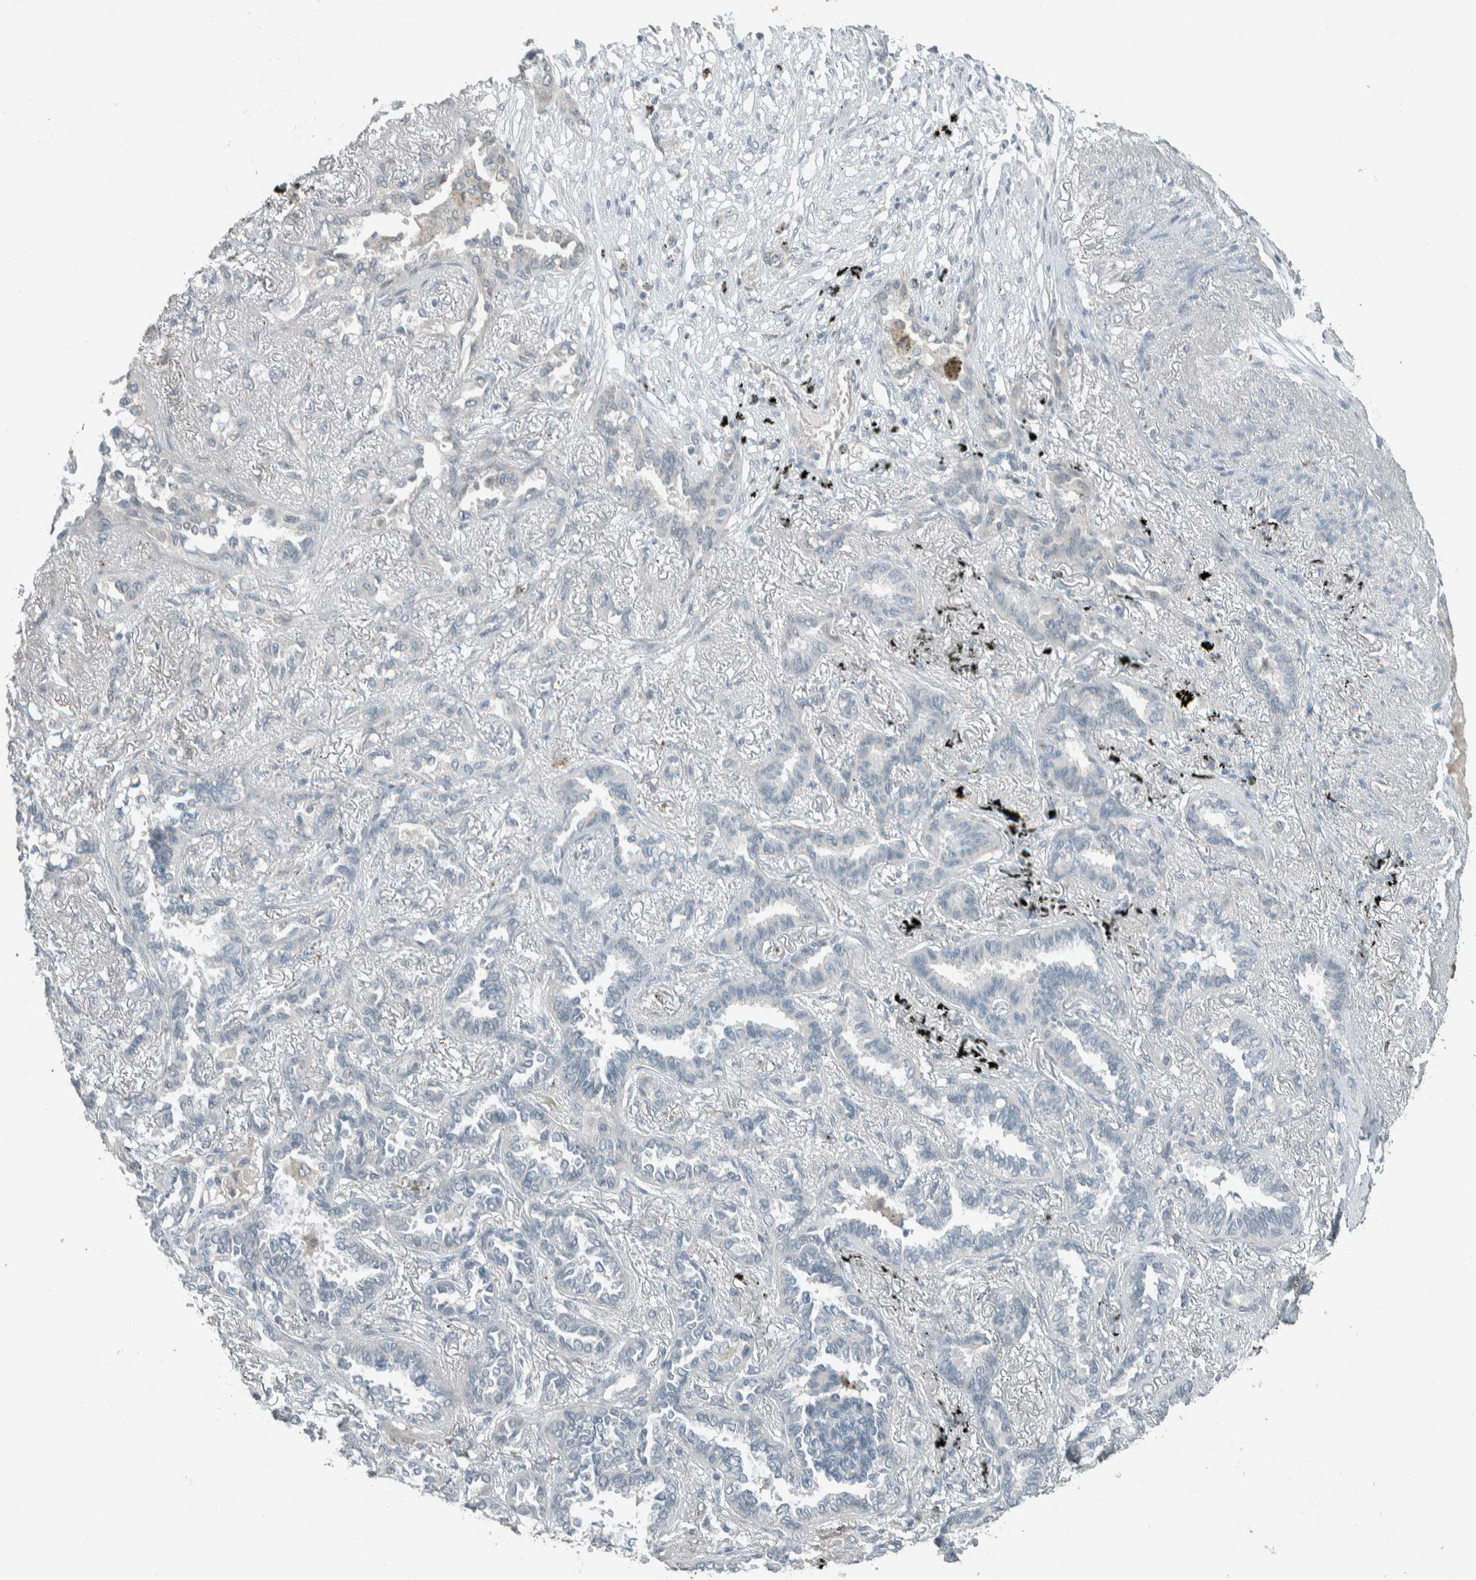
{"staining": {"intensity": "negative", "quantity": "none", "location": "none"}, "tissue": "lung cancer", "cell_type": "Tumor cells", "image_type": "cancer", "snomed": [{"axis": "morphology", "description": "Adenocarcinoma, NOS"}, {"axis": "topography", "description": "Lung"}], "caption": "This is an immunohistochemistry (IHC) histopathology image of human lung adenocarcinoma. There is no positivity in tumor cells.", "gene": "CERCAM", "patient": {"sex": "male", "age": 59}}